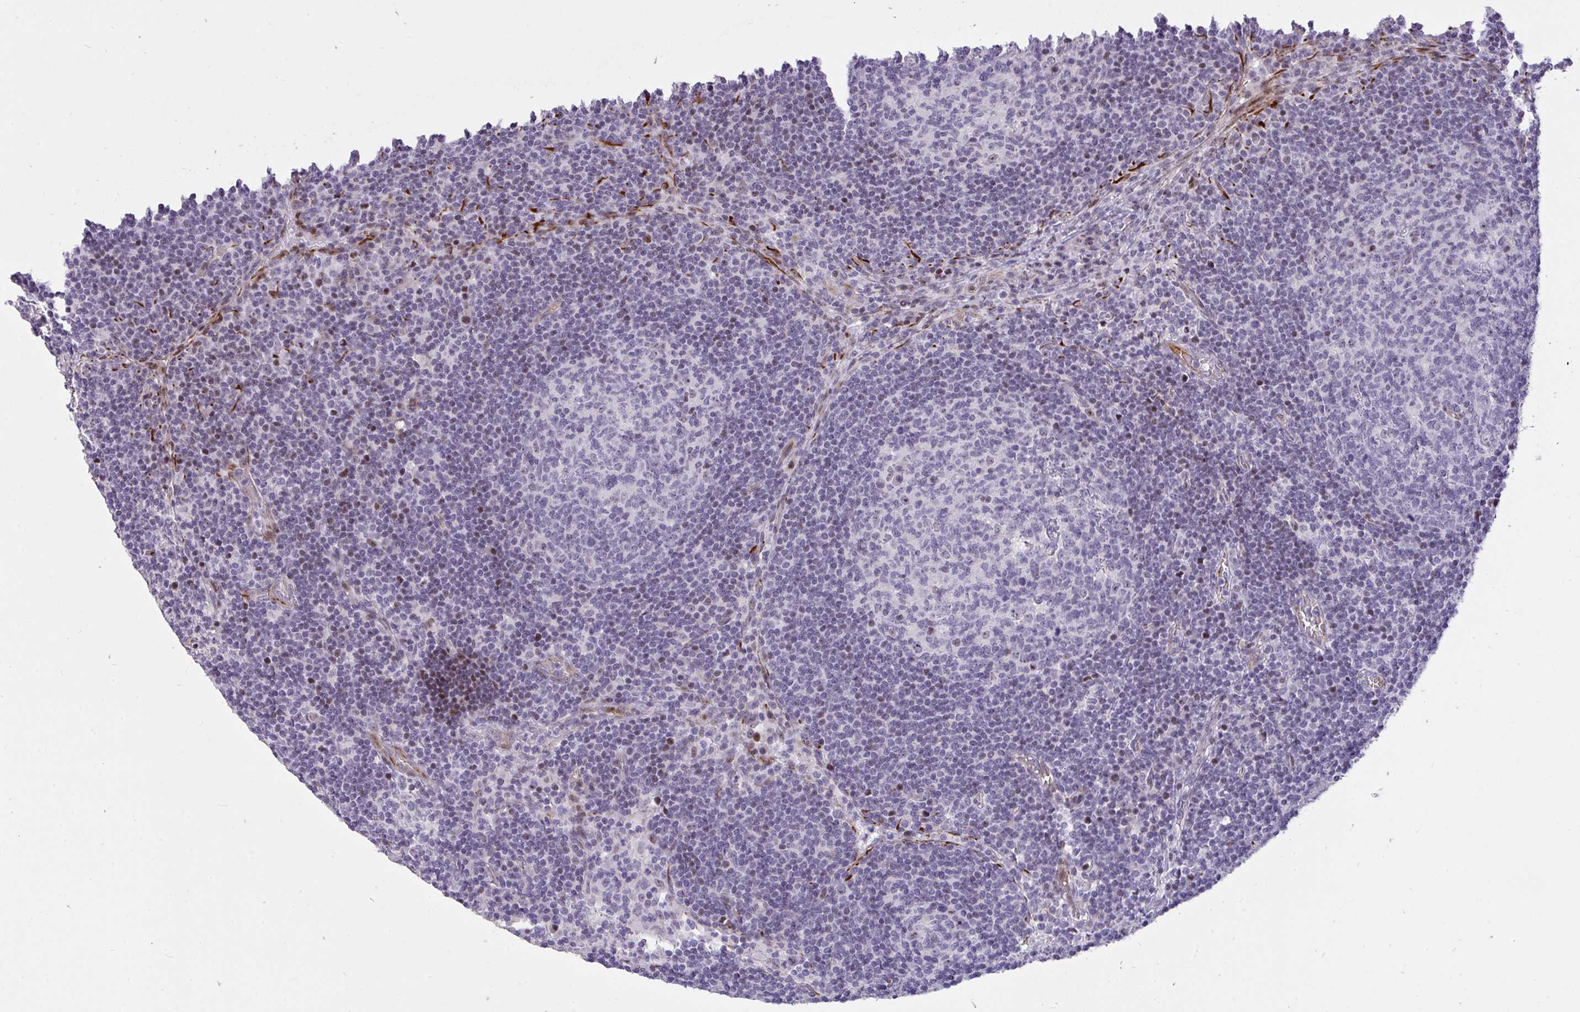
{"staining": {"intensity": "negative", "quantity": "none", "location": "none"}, "tissue": "lymph node", "cell_type": "Germinal center cells", "image_type": "normal", "snomed": [{"axis": "morphology", "description": "Normal tissue, NOS"}, {"axis": "topography", "description": "Lymph node"}], "caption": "IHC of unremarkable lymph node exhibits no expression in germinal center cells.", "gene": "PLPPR3", "patient": {"sex": "male", "age": 67}}